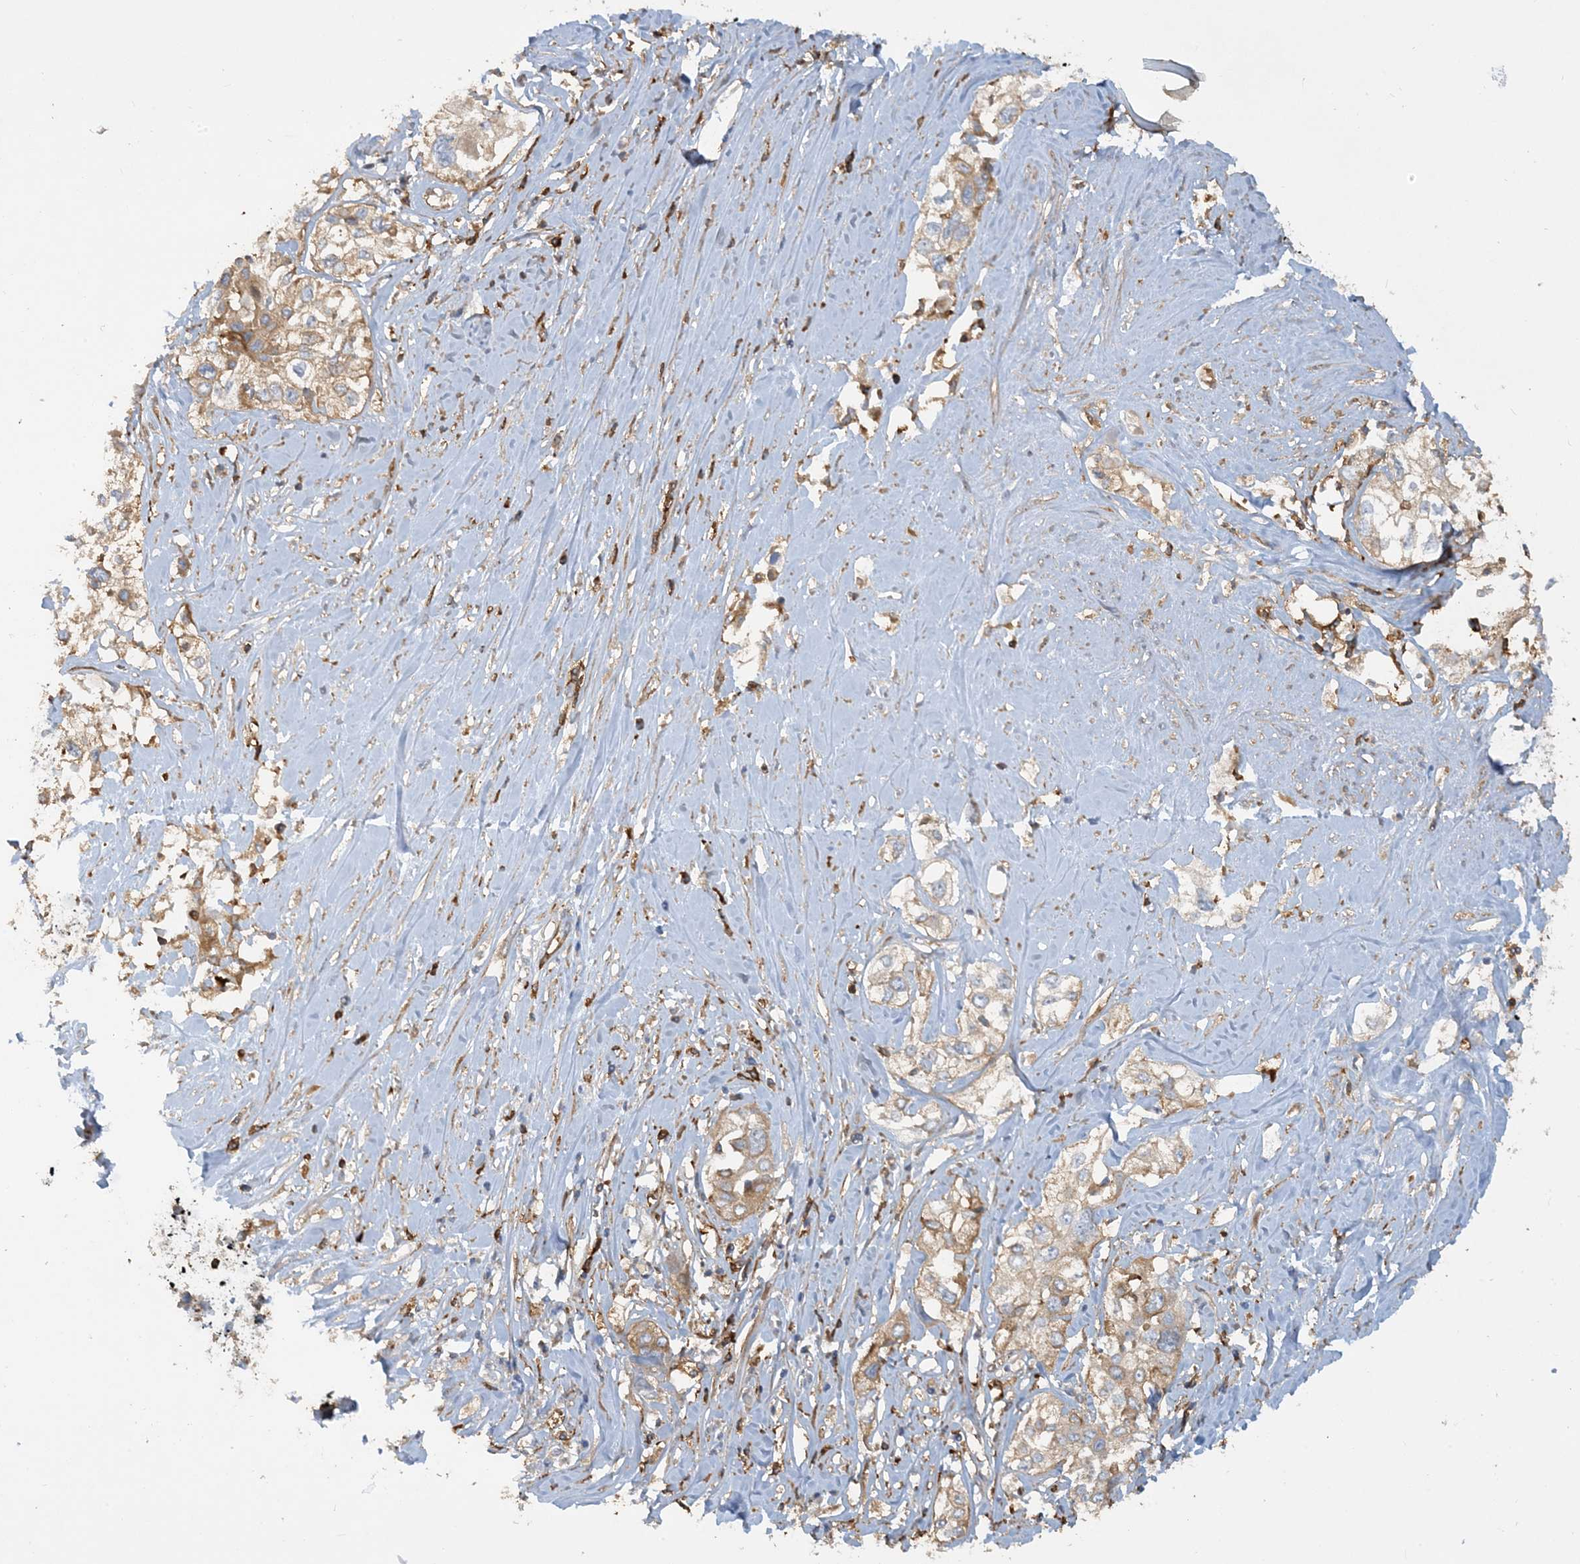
{"staining": {"intensity": "weak", "quantity": ">75%", "location": "cytoplasmic/membranous"}, "tissue": "cervical cancer", "cell_type": "Tumor cells", "image_type": "cancer", "snomed": [{"axis": "morphology", "description": "Squamous cell carcinoma, NOS"}, {"axis": "topography", "description": "Cervix"}], "caption": "A high-resolution image shows IHC staining of cervical cancer, which reveals weak cytoplasmic/membranous positivity in approximately >75% of tumor cells.", "gene": "SFMBT2", "patient": {"sex": "female", "age": 31}}